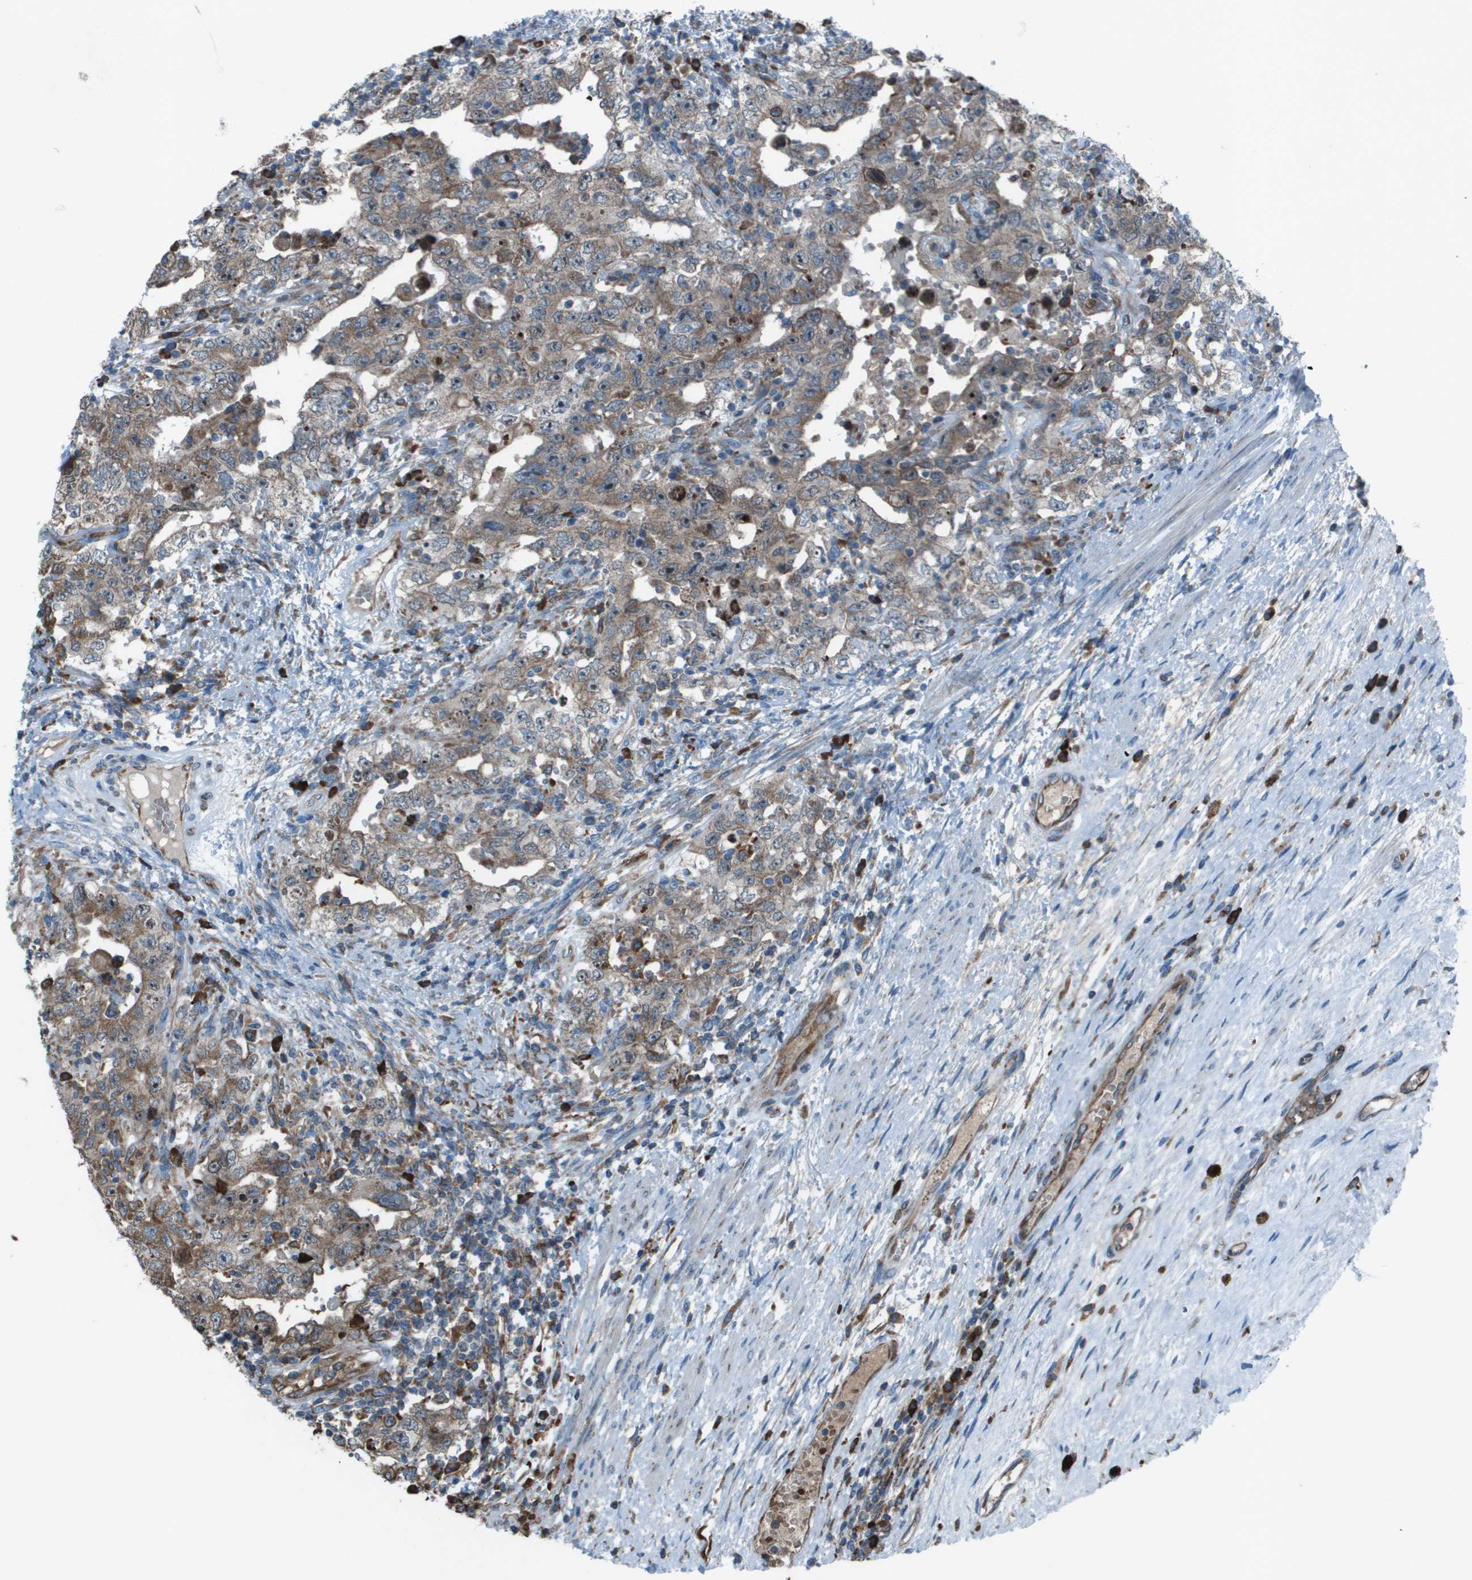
{"staining": {"intensity": "moderate", "quantity": "25%-75%", "location": "cytoplasmic/membranous,nuclear"}, "tissue": "testis cancer", "cell_type": "Tumor cells", "image_type": "cancer", "snomed": [{"axis": "morphology", "description": "Carcinoma, Embryonal, NOS"}, {"axis": "topography", "description": "Testis"}], "caption": "Immunohistochemical staining of testis embryonal carcinoma reveals medium levels of moderate cytoplasmic/membranous and nuclear positivity in approximately 25%-75% of tumor cells.", "gene": "UTS2", "patient": {"sex": "male", "age": 26}}